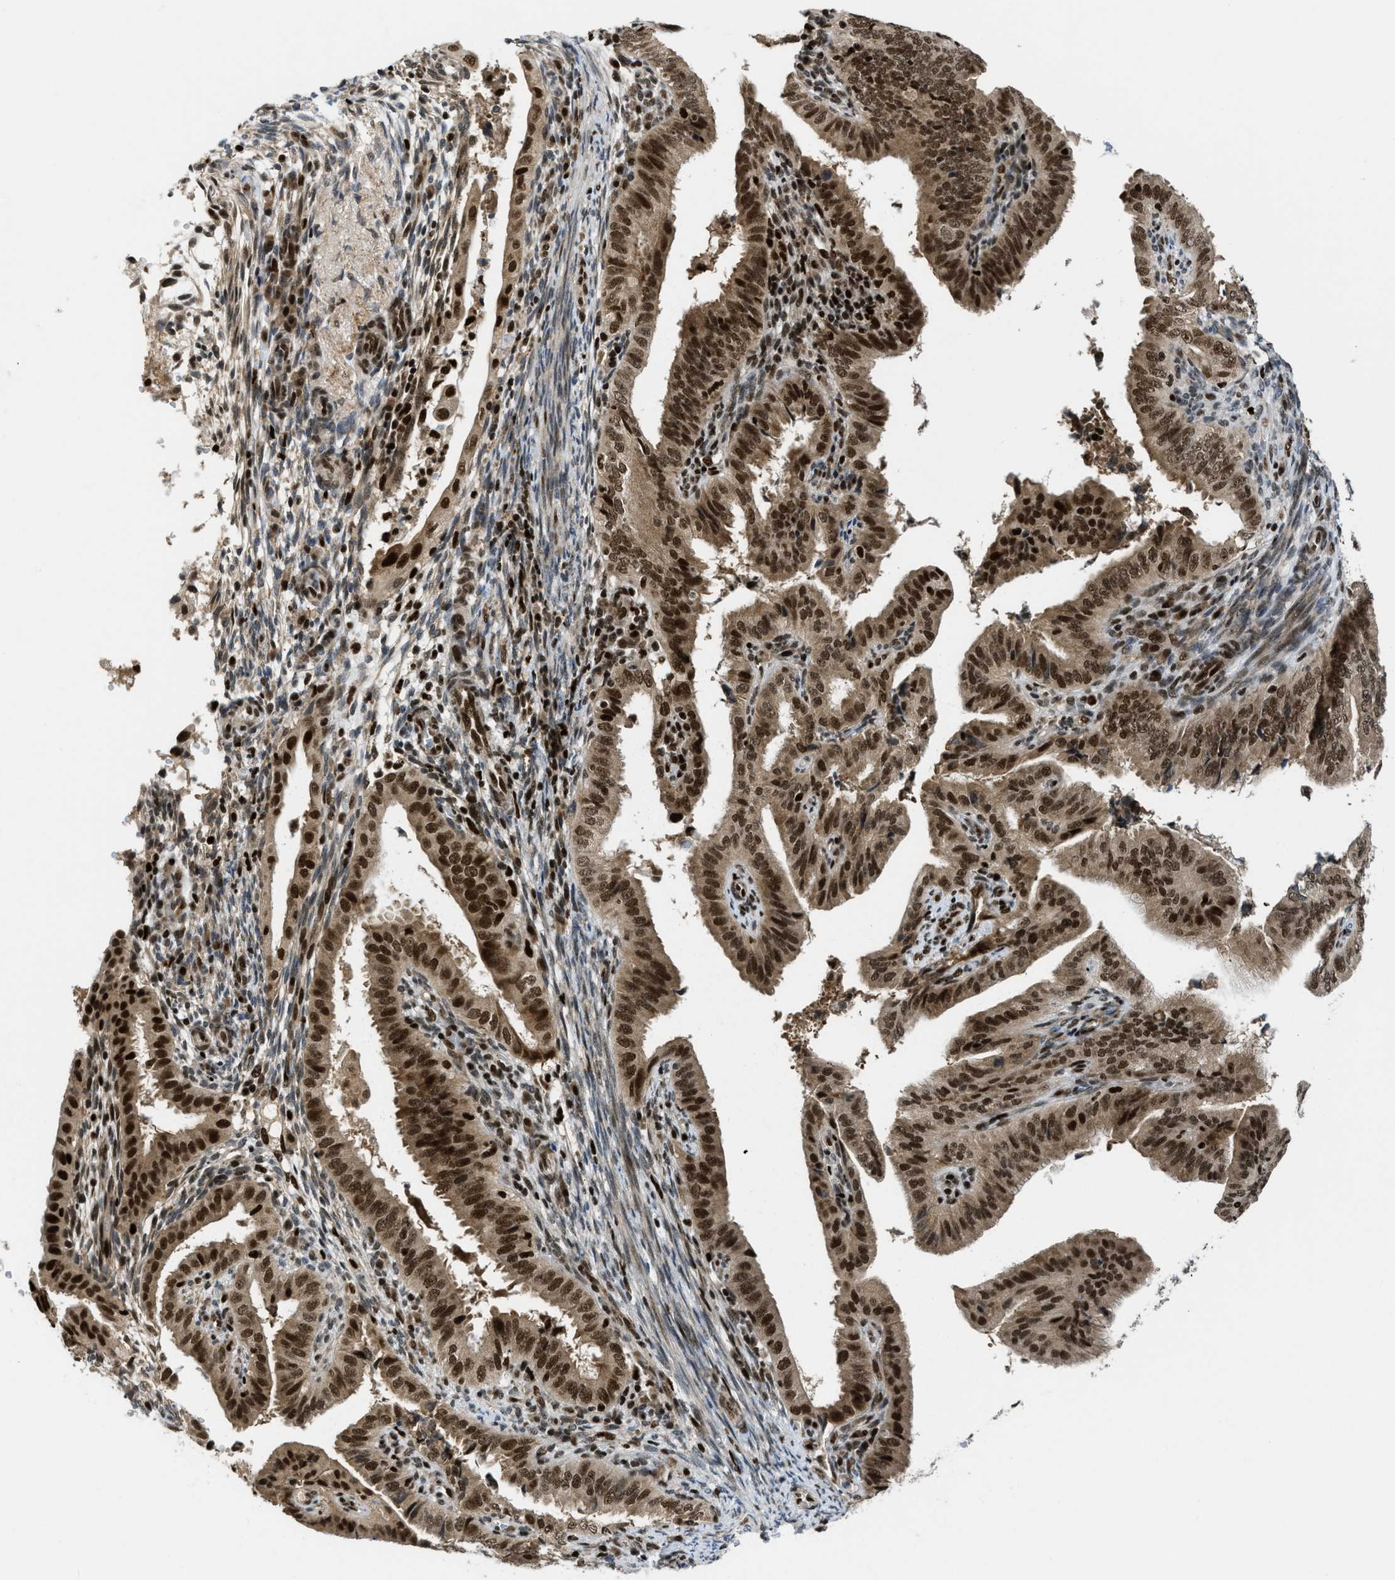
{"staining": {"intensity": "strong", "quantity": ">75%", "location": "nuclear"}, "tissue": "endometrial cancer", "cell_type": "Tumor cells", "image_type": "cancer", "snomed": [{"axis": "morphology", "description": "Adenocarcinoma, NOS"}, {"axis": "topography", "description": "Endometrium"}], "caption": "Protein analysis of endometrial adenocarcinoma tissue demonstrates strong nuclear staining in about >75% of tumor cells.", "gene": "RFX5", "patient": {"sex": "female", "age": 58}}